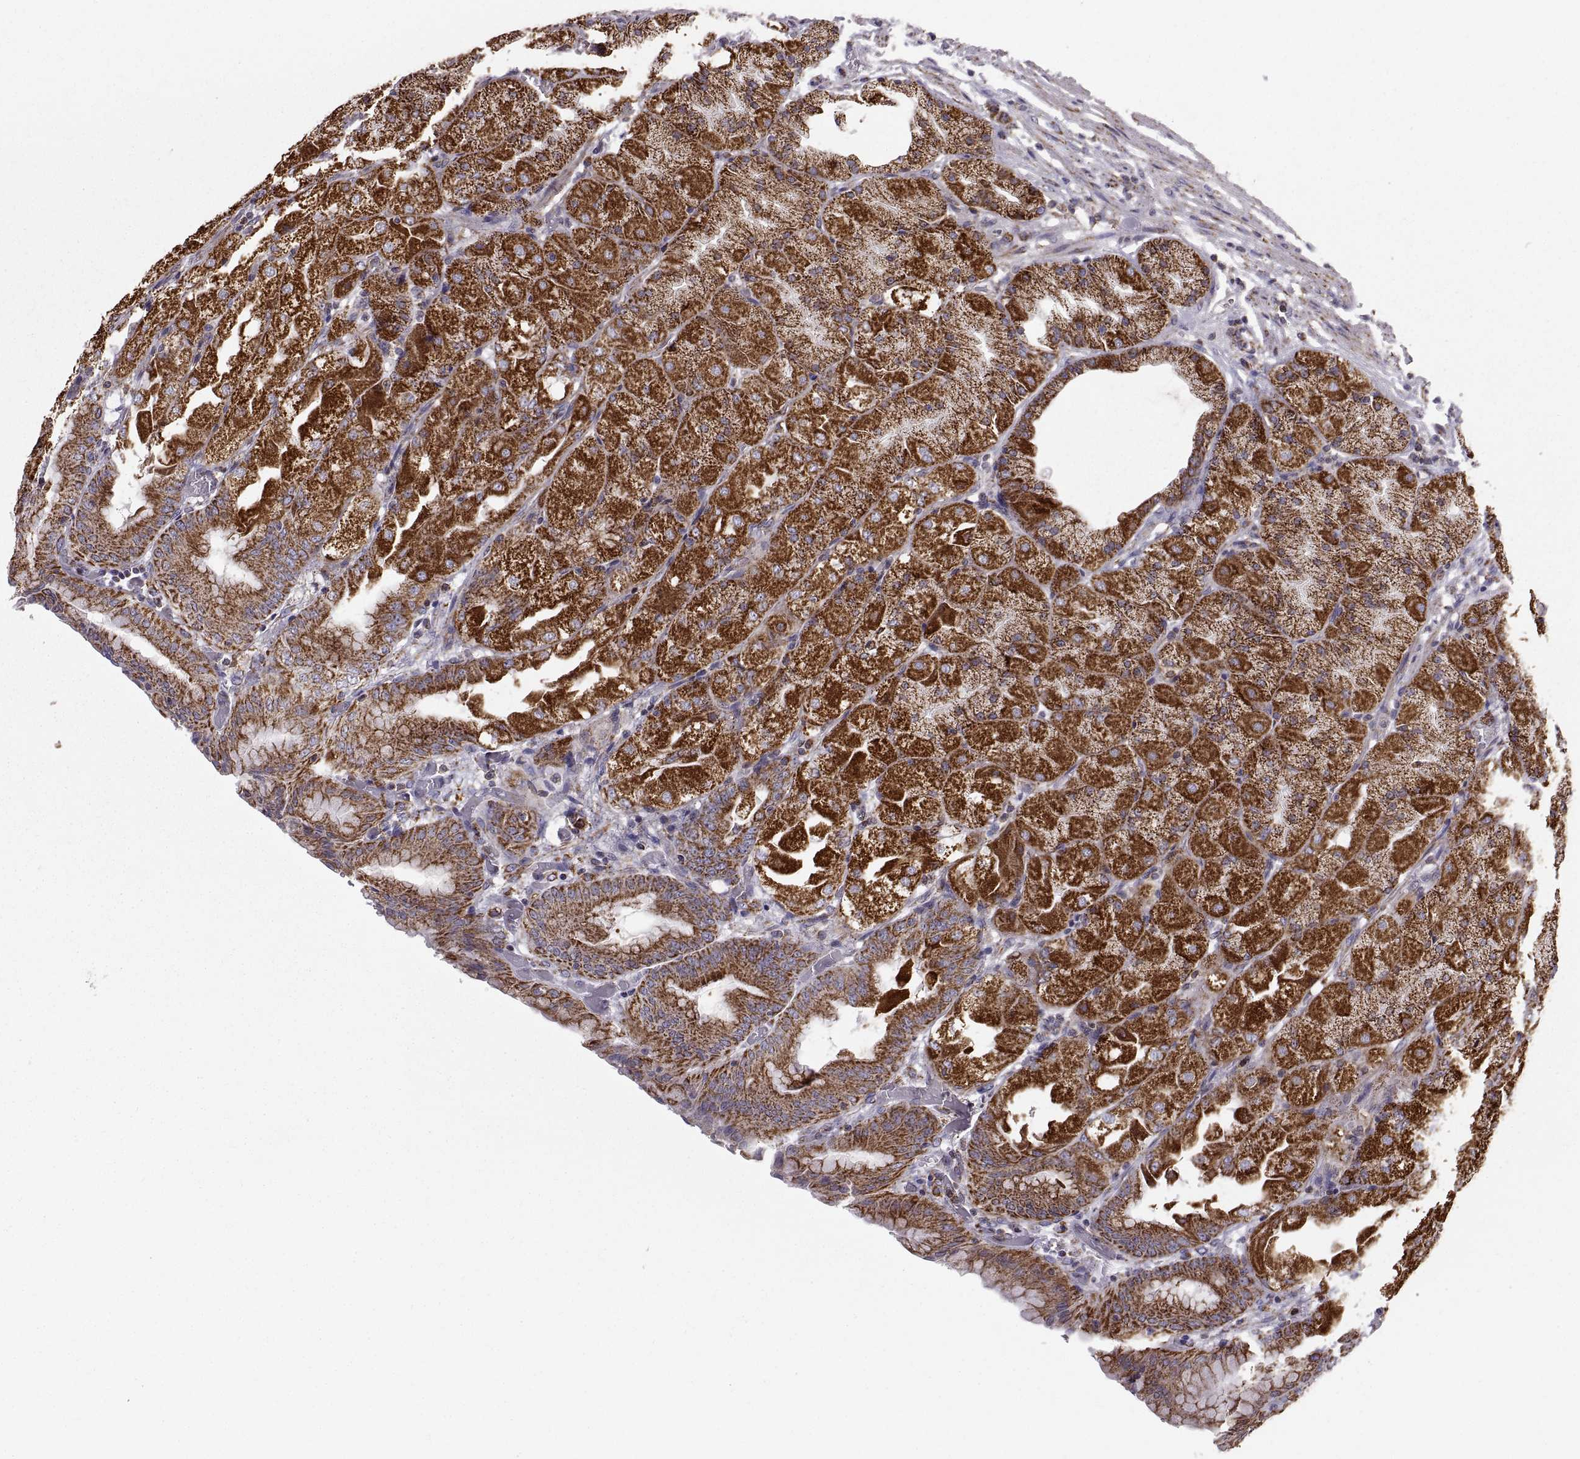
{"staining": {"intensity": "strong", "quantity": ">75%", "location": "cytoplasmic/membranous"}, "tissue": "stomach", "cell_type": "Glandular cells", "image_type": "normal", "snomed": [{"axis": "morphology", "description": "Normal tissue, NOS"}, {"axis": "topography", "description": "Stomach, upper"}, {"axis": "topography", "description": "Stomach"}, {"axis": "topography", "description": "Stomach, lower"}], "caption": "The histopathology image shows immunohistochemical staining of normal stomach. There is strong cytoplasmic/membranous staining is appreciated in about >75% of glandular cells.", "gene": "ARSD", "patient": {"sex": "male", "age": 62}}